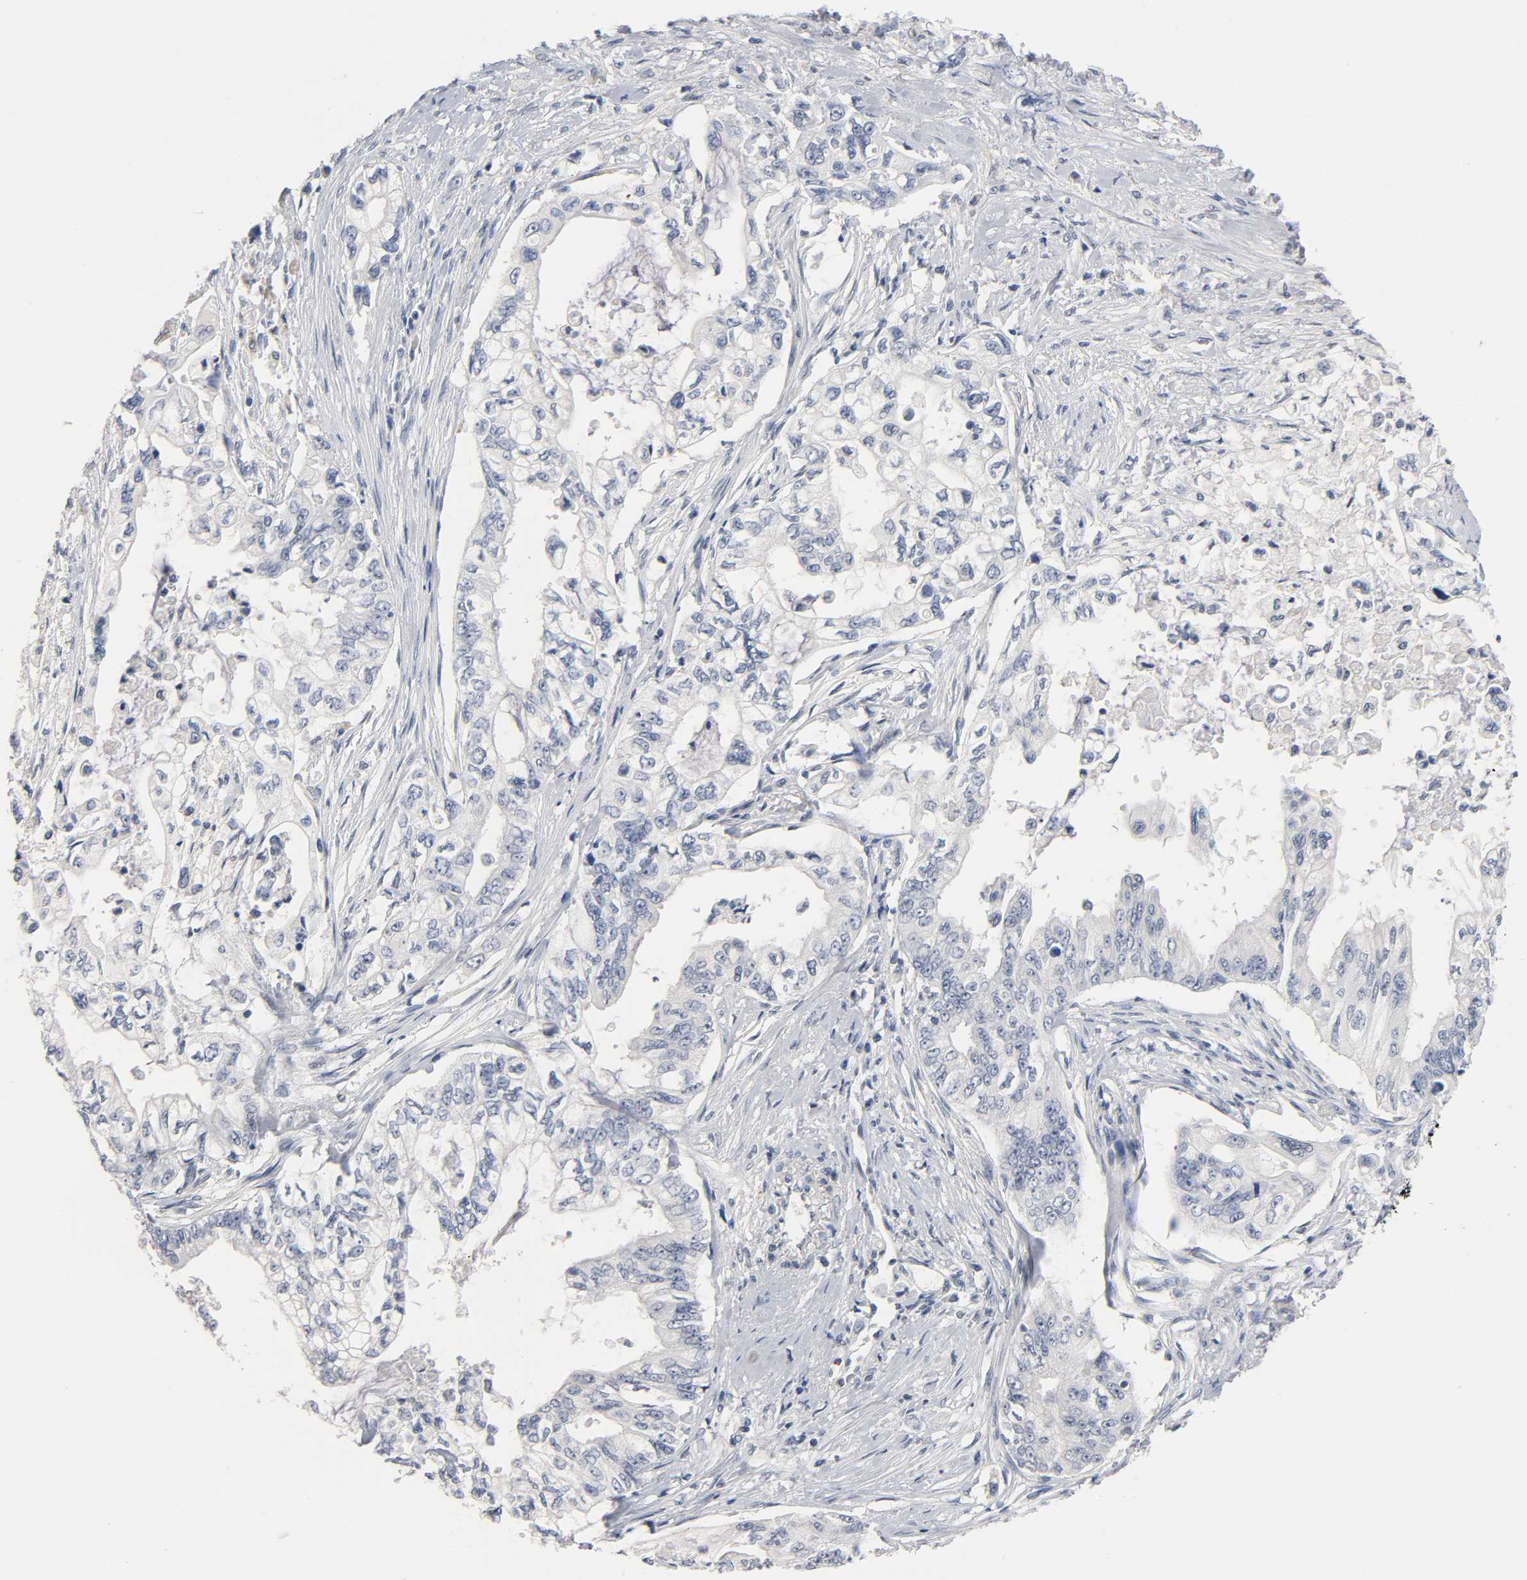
{"staining": {"intensity": "negative", "quantity": "none", "location": "none"}, "tissue": "pancreatic cancer", "cell_type": "Tumor cells", "image_type": "cancer", "snomed": [{"axis": "morphology", "description": "Normal tissue, NOS"}, {"axis": "topography", "description": "Pancreas"}], "caption": "Immunohistochemistry photomicrograph of pancreatic cancer stained for a protein (brown), which reveals no staining in tumor cells.", "gene": "NFATC1", "patient": {"sex": "male", "age": 42}}